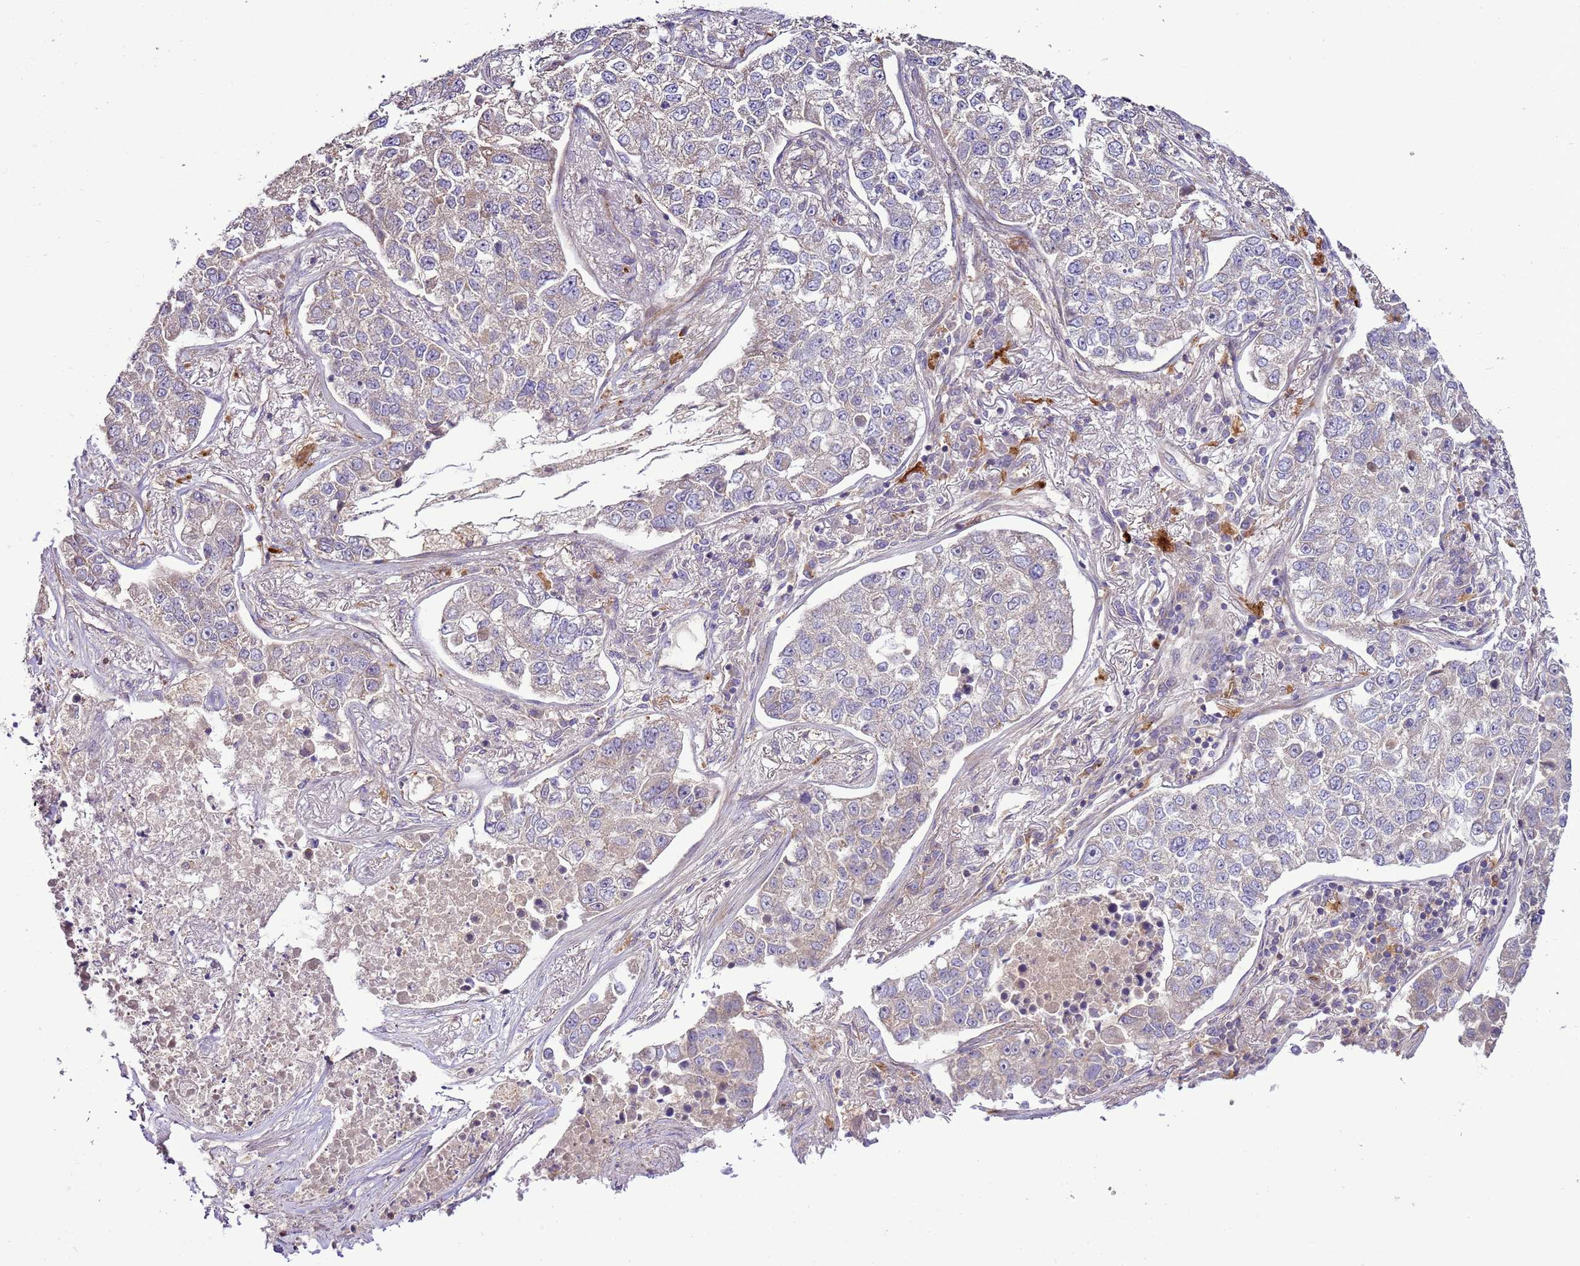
{"staining": {"intensity": "negative", "quantity": "none", "location": "none"}, "tissue": "lung cancer", "cell_type": "Tumor cells", "image_type": "cancer", "snomed": [{"axis": "morphology", "description": "Adenocarcinoma, NOS"}, {"axis": "topography", "description": "Lung"}], "caption": "A high-resolution image shows immunohistochemistry (IHC) staining of lung cancer, which shows no significant expression in tumor cells. (Brightfield microscopy of DAB (3,3'-diaminobenzidine) immunohistochemistry (IHC) at high magnification).", "gene": "ZNF624", "patient": {"sex": "male", "age": 49}}